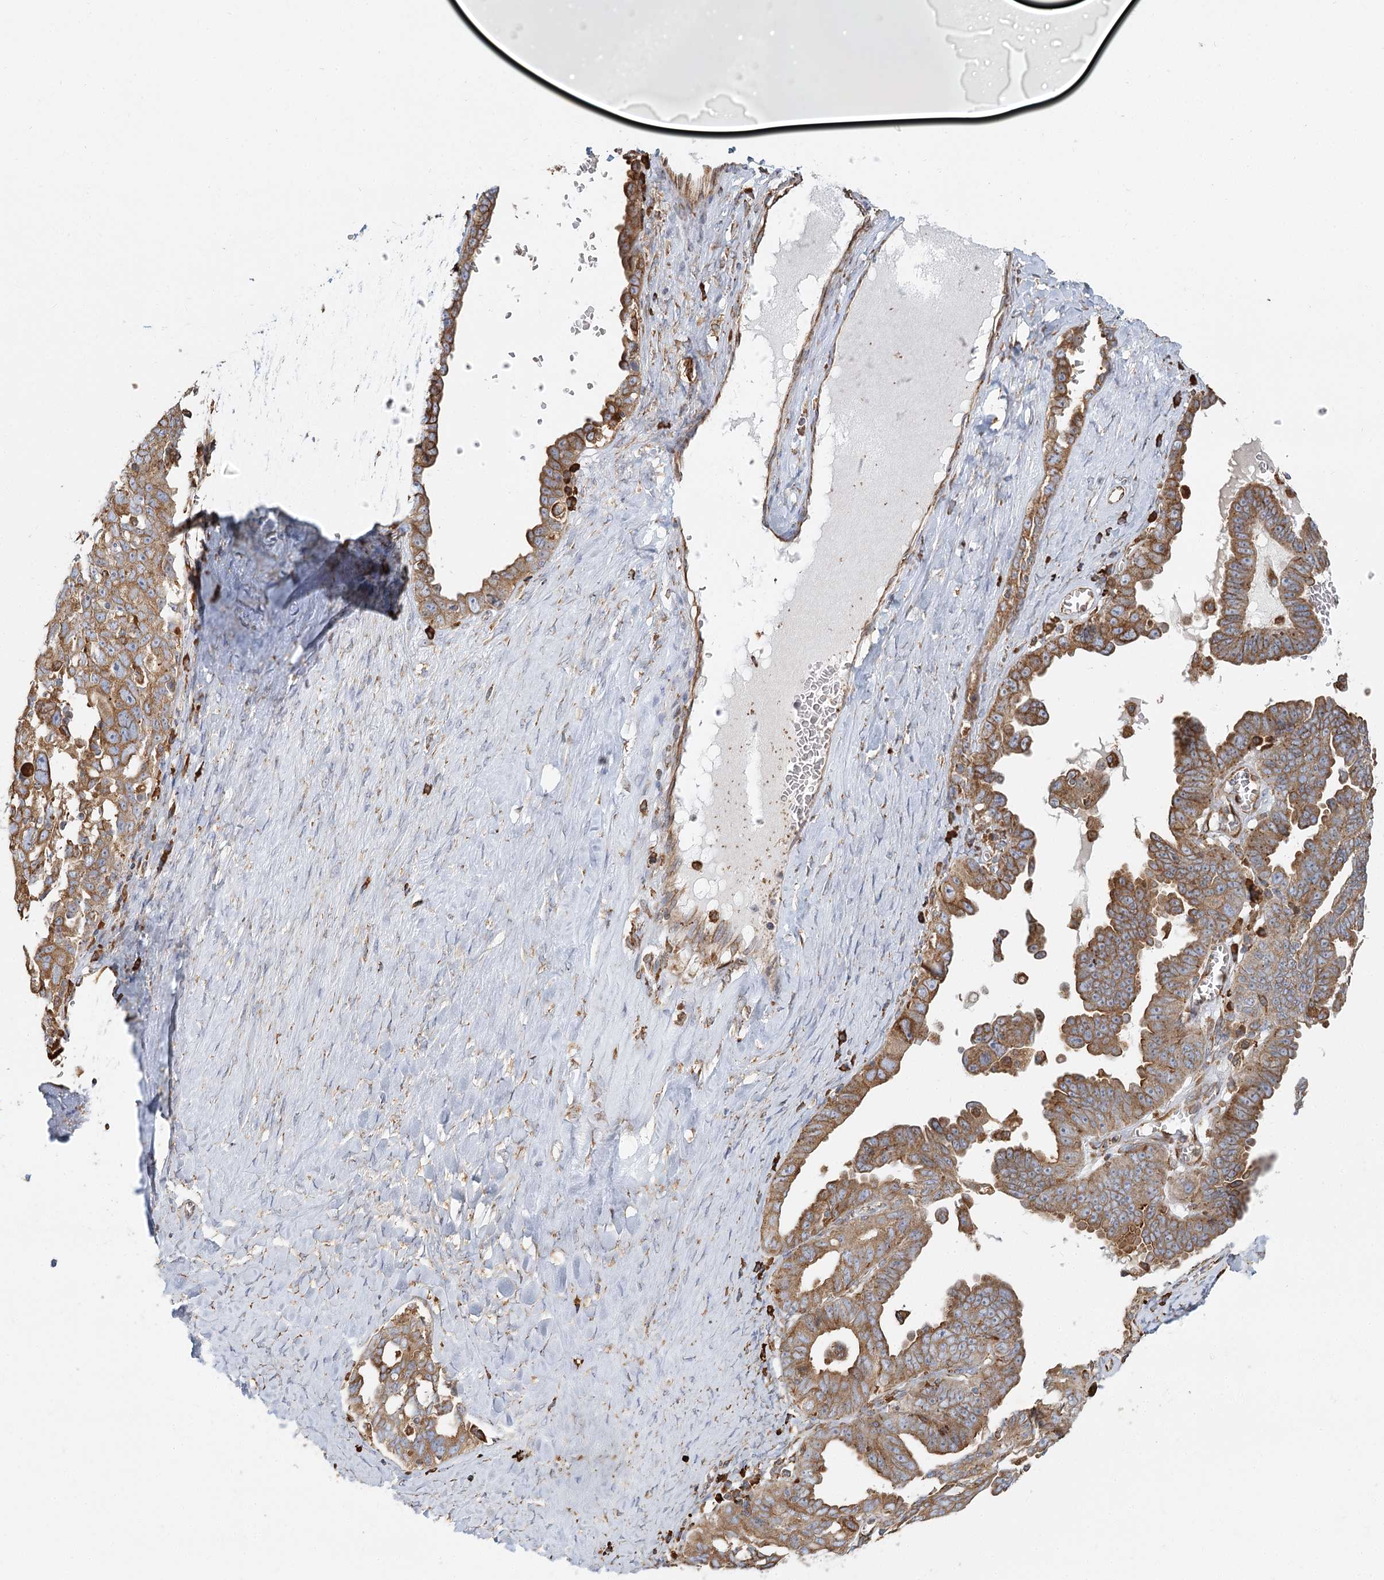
{"staining": {"intensity": "moderate", "quantity": ">75%", "location": "cytoplasmic/membranous"}, "tissue": "ovarian cancer", "cell_type": "Tumor cells", "image_type": "cancer", "snomed": [{"axis": "morphology", "description": "Carcinoma, endometroid"}, {"axis": "topography", "description": "Ovary"}], "caption": "Immunohistochemistry photomicrograph of endometroid carcinoma (ovarian) stained for a protein (brown), which displays medium levels of moderate cytoplasmic/membranous expression in approximately >75% of tumor cells.", "gene": "TAS1R1", "patient": {"sex": "female", "age": 62}}